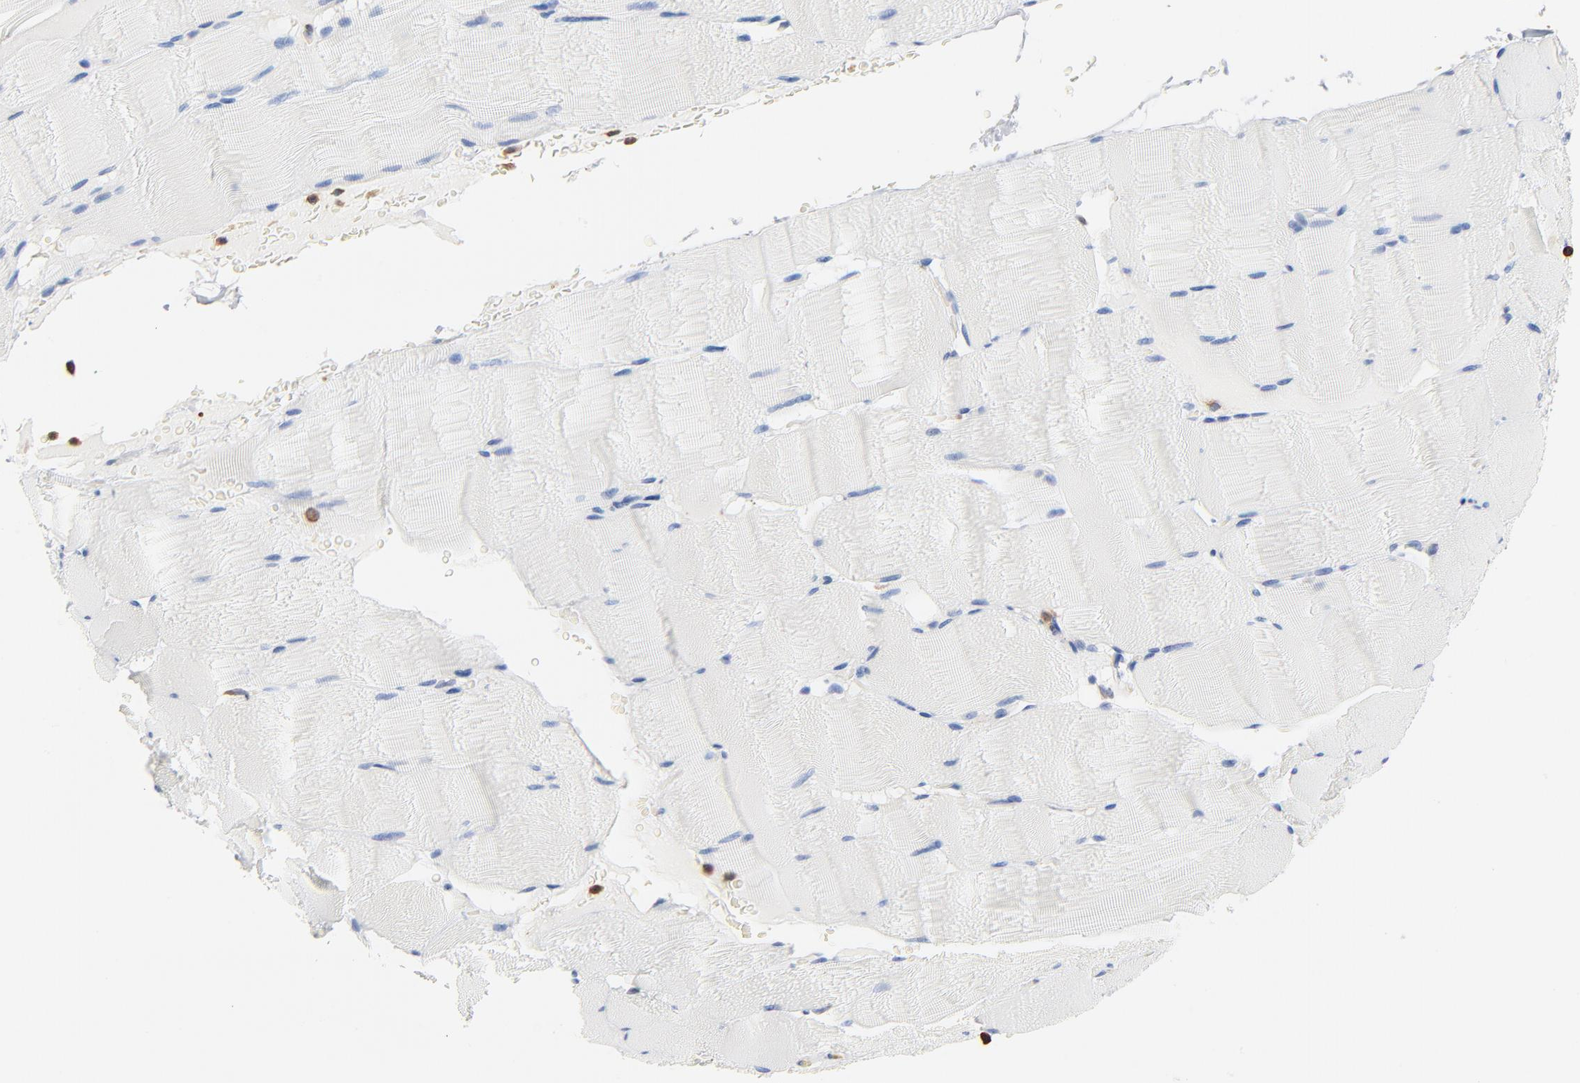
{"staining": {"intensity": "negative", "quantity": "none", "location": "none"}, "tissue": "skeletal muscle", "cell_type": "Myocytes", "image_type": "normal", "snomed": [{"axis": "morphology", "description": "Normal tissue, NOS"}, {"axis": "topography", "description": "Skeletal muscle"}], "caption": "An immunohistochemistry photomicrograph of benign skeletal muscle is shown. There is no staining in myocytes of skeletal muscle. (DAB immunohistochemistry, high magnification).", "gene": "SH3KBP1", "patient": {"sex": "male", "age": 62}}